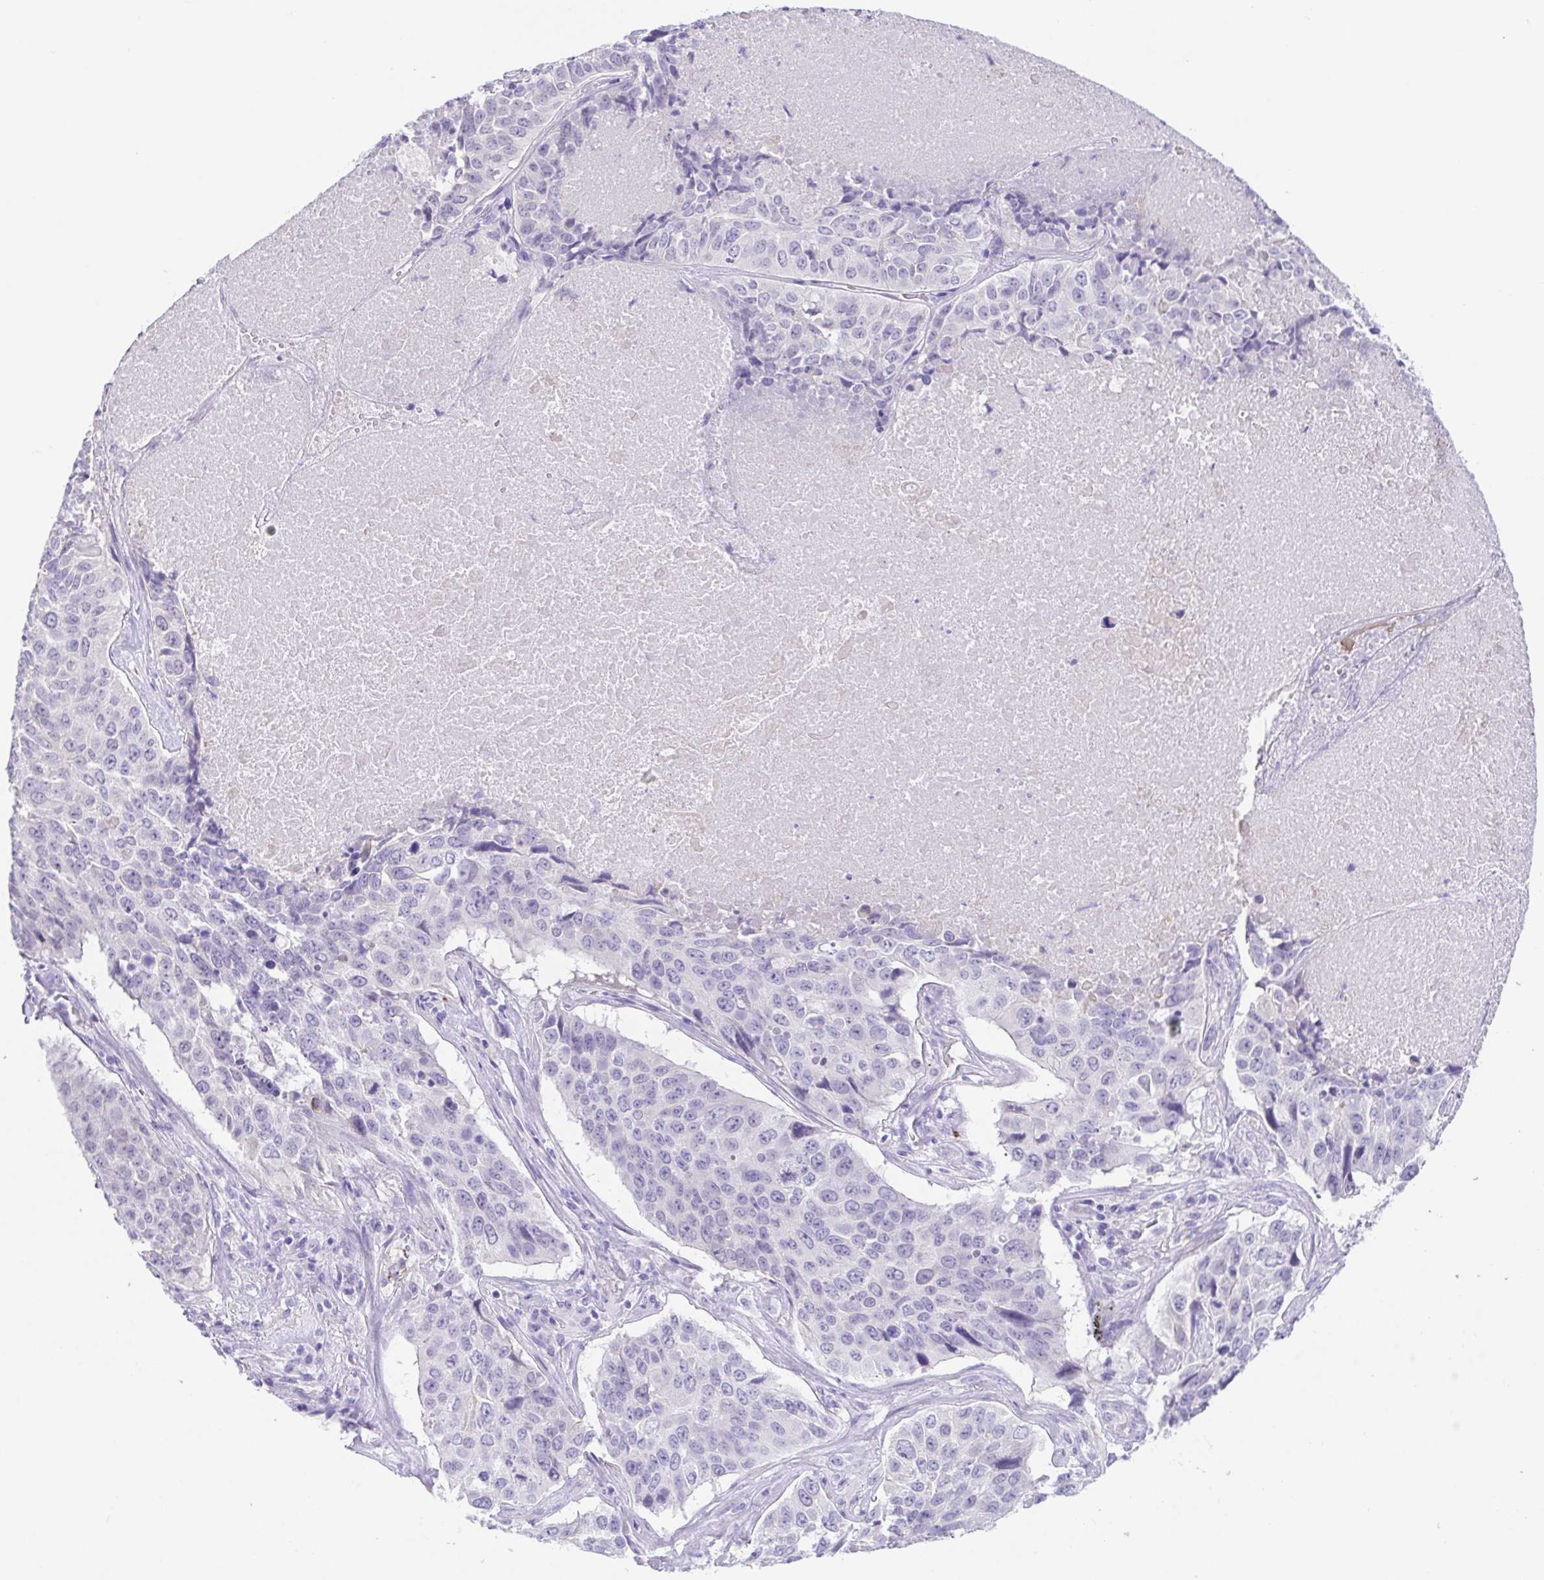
{"staining": {"intensity": "negative", "quantity": "none", "location": "none"}, "tissue": "lung cancer", "cell_type": "Tumor cells", "image_type": "cancer", "snomed": [{"axis": "morphology", "description": "Normal tissue, NOS"}, {"axis": "morphology", "description": "Squamous cell carcinoma, NOS"}, {"axis": "topography", "description": "Bronchus"}, {"axis": "topography", "description": "Lung"}], "caption": "Squamous cell carcinoma (lung) was stained to show a protein in brown. There is no significant positivity in tumor cells.", "gene": "SPATA4", "patient": {"sex": "male", "age": 64}}